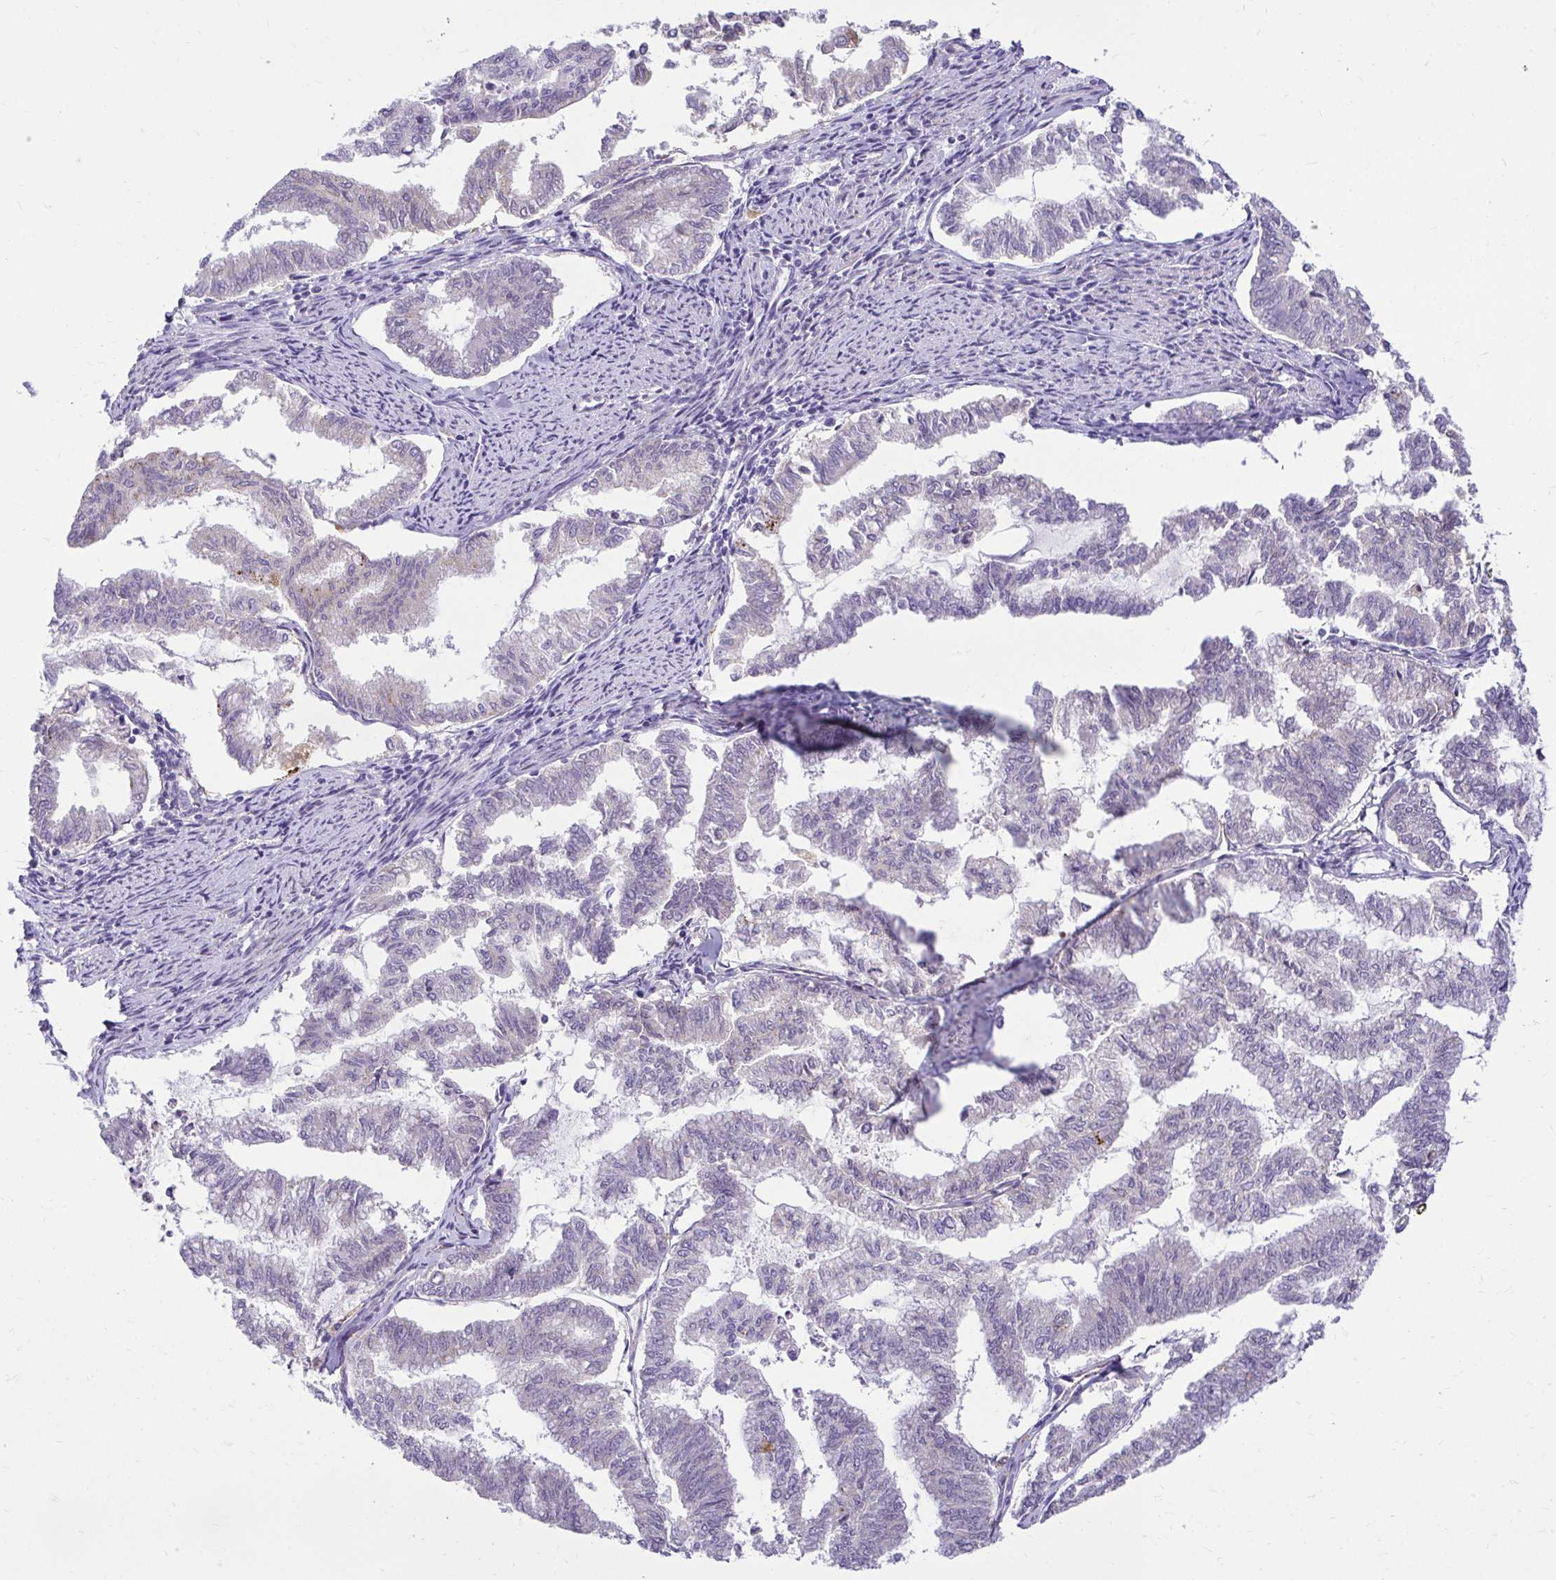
{"staining": {"intensity": "negative", "quantity": "none", "location": "none"}, "tissue": "endometrial cancer", "cell_type": "Tumor cells", "image_type": "cancer", "snomed": [{"axis": "morphology", "description": "Adenocarcinoma, NOS"}, {"axis": "topography", "description": "Endometrium"}], "caption": "The immunohistochemistry micrograph has no significant staining in tumor cells of endometrial cancer (adenocarcinoma) tissue.", "gene": "PKN3", "patient": {"sex": "female", "age": 79}}